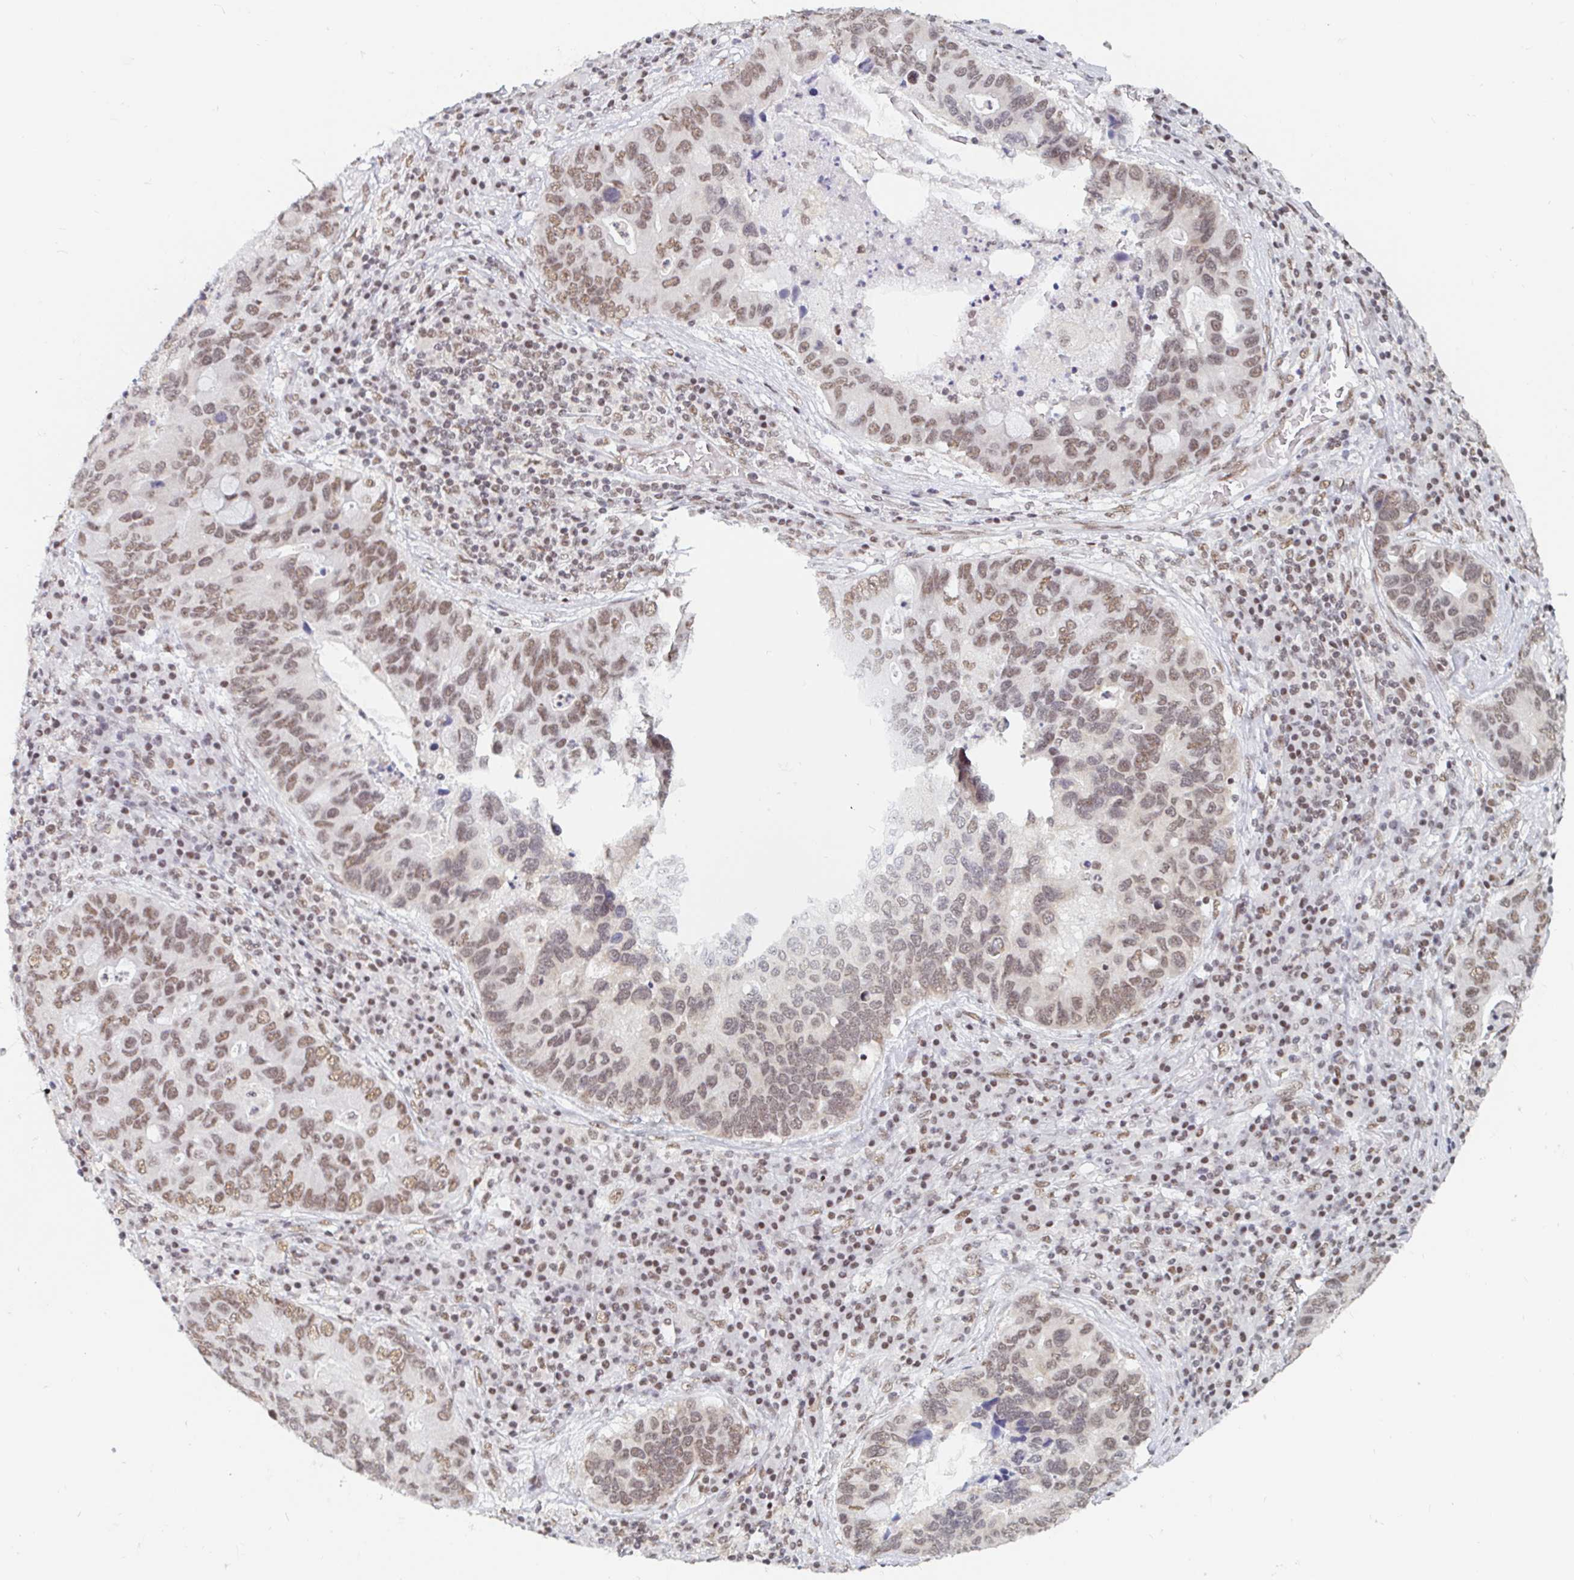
{"staining": {"intensity": "moderate", "quantity": ">75%", "location": "nuclear"}, "tissue": "lung cancer", "cell_type": "Tumor cells", "image_type": "cancer", "snomed": [{"axis": "morphology", "description": "Adenocarcinoma, NOS"}, {"axis": "morphology", "description": "Adenocarcinoma, metastatic, NOS"}, {"axis": "topography", "description": "Lymph node"}, {"axis": "topography", "description": "Lung"}], "caption": "Immunohistochemistry (IHC) histopathology image of human lung adenocarcinoma stained for a protein (brown), which demonstrates medium levels of moderate nuclear positivity in about >75% of tumor cells.", "gene": "RBMX", "patient": {"sex": "female", "age": 54}}